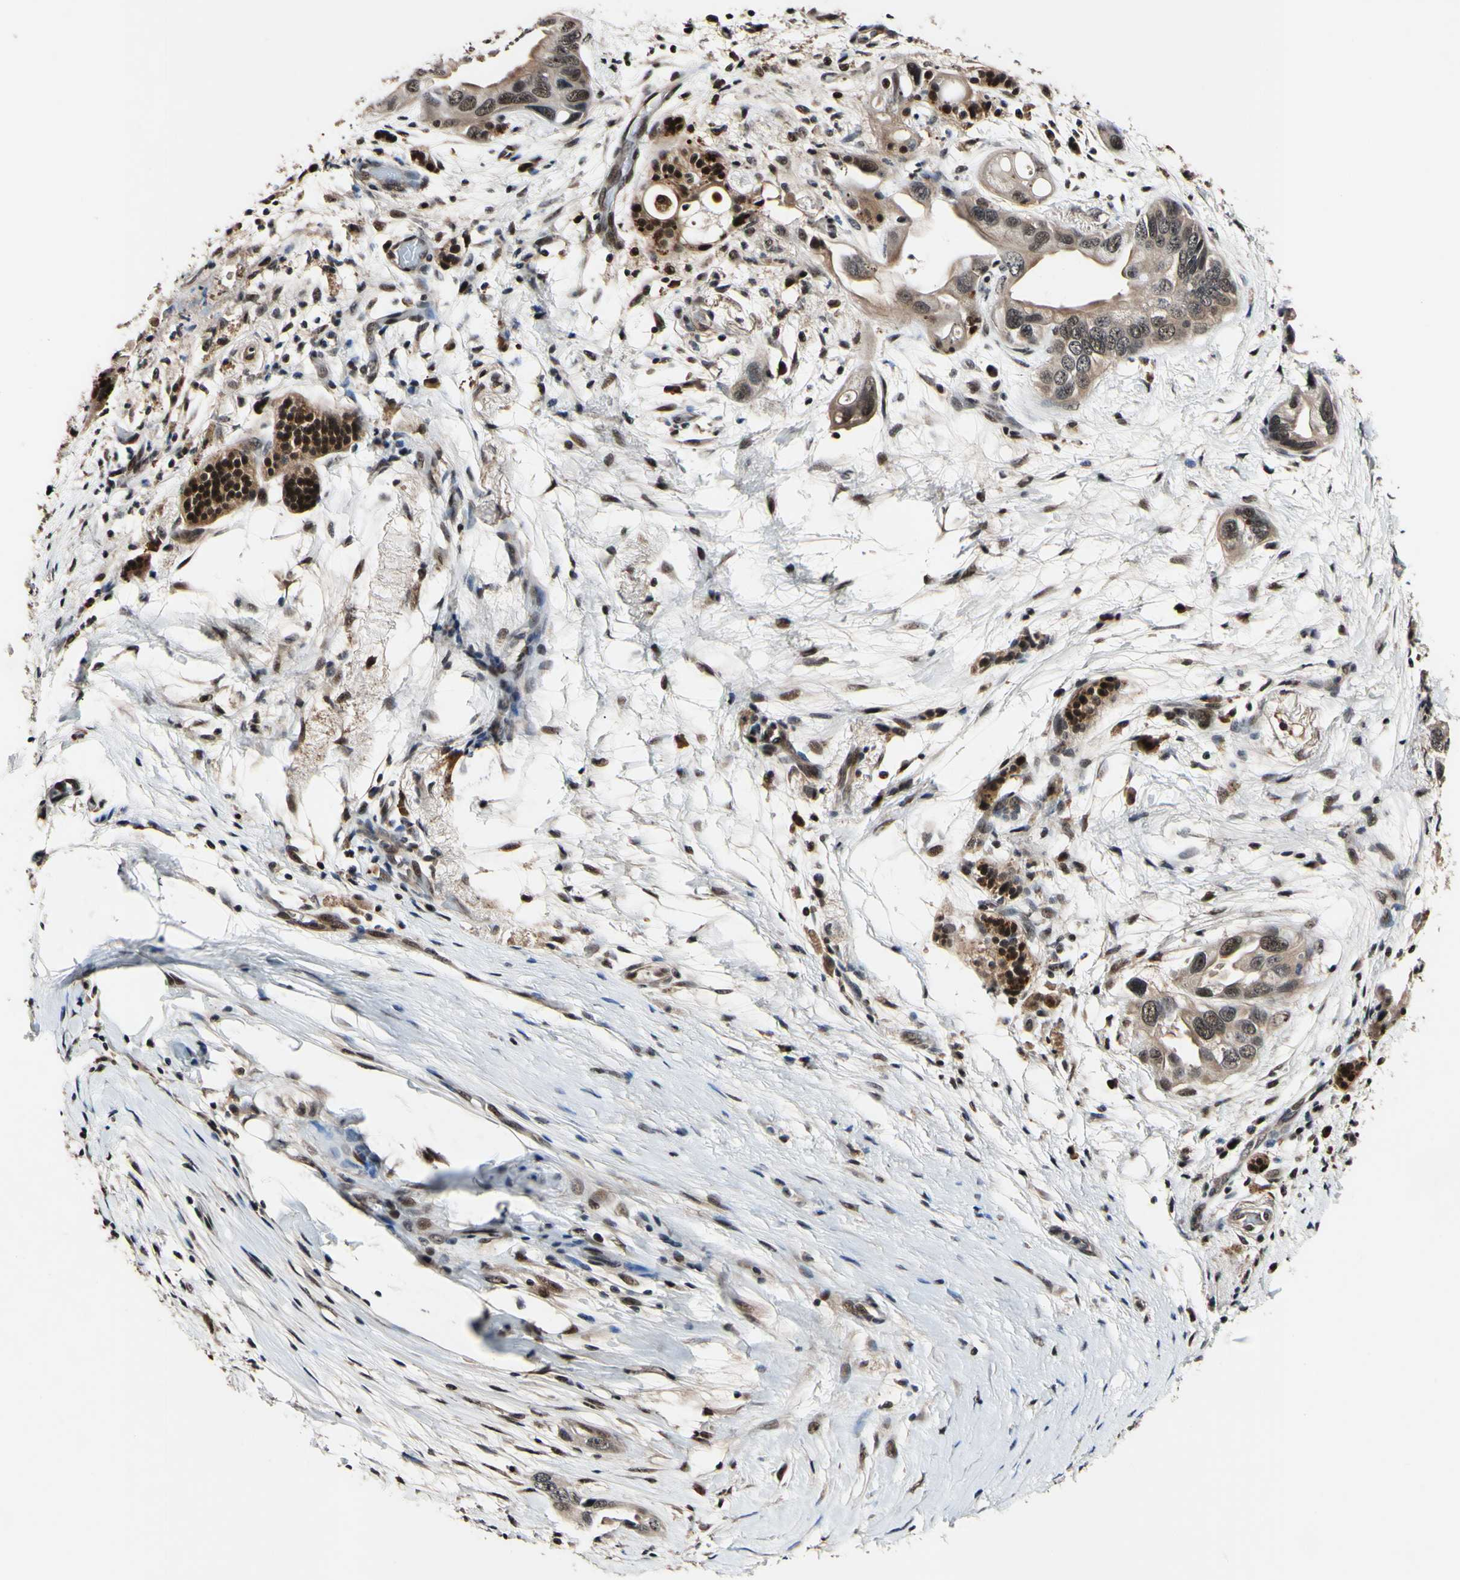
{"staining": {"intensity": "weak", "quantity": ">75%", "location": "cytoplasmic/membranous,nuclear"}, "tissue": "pancreatic cancer", "cell_type": "Tumor cells", "image_type": "cancer", "snomed": [{"axis": "morphology", "description": "Adenocarcinoma, NOS"}, {"axis": "topography", "description": "Pancreas"}], "caption": "The image displays staining of pancreatic adenocarcinoma, revealing weak cytoplasmic/membranous and nuclear protein expression (brown color) within tumor cells.", "gene": "PSMD10", "patient": {"sex": "female", "age": 77}}